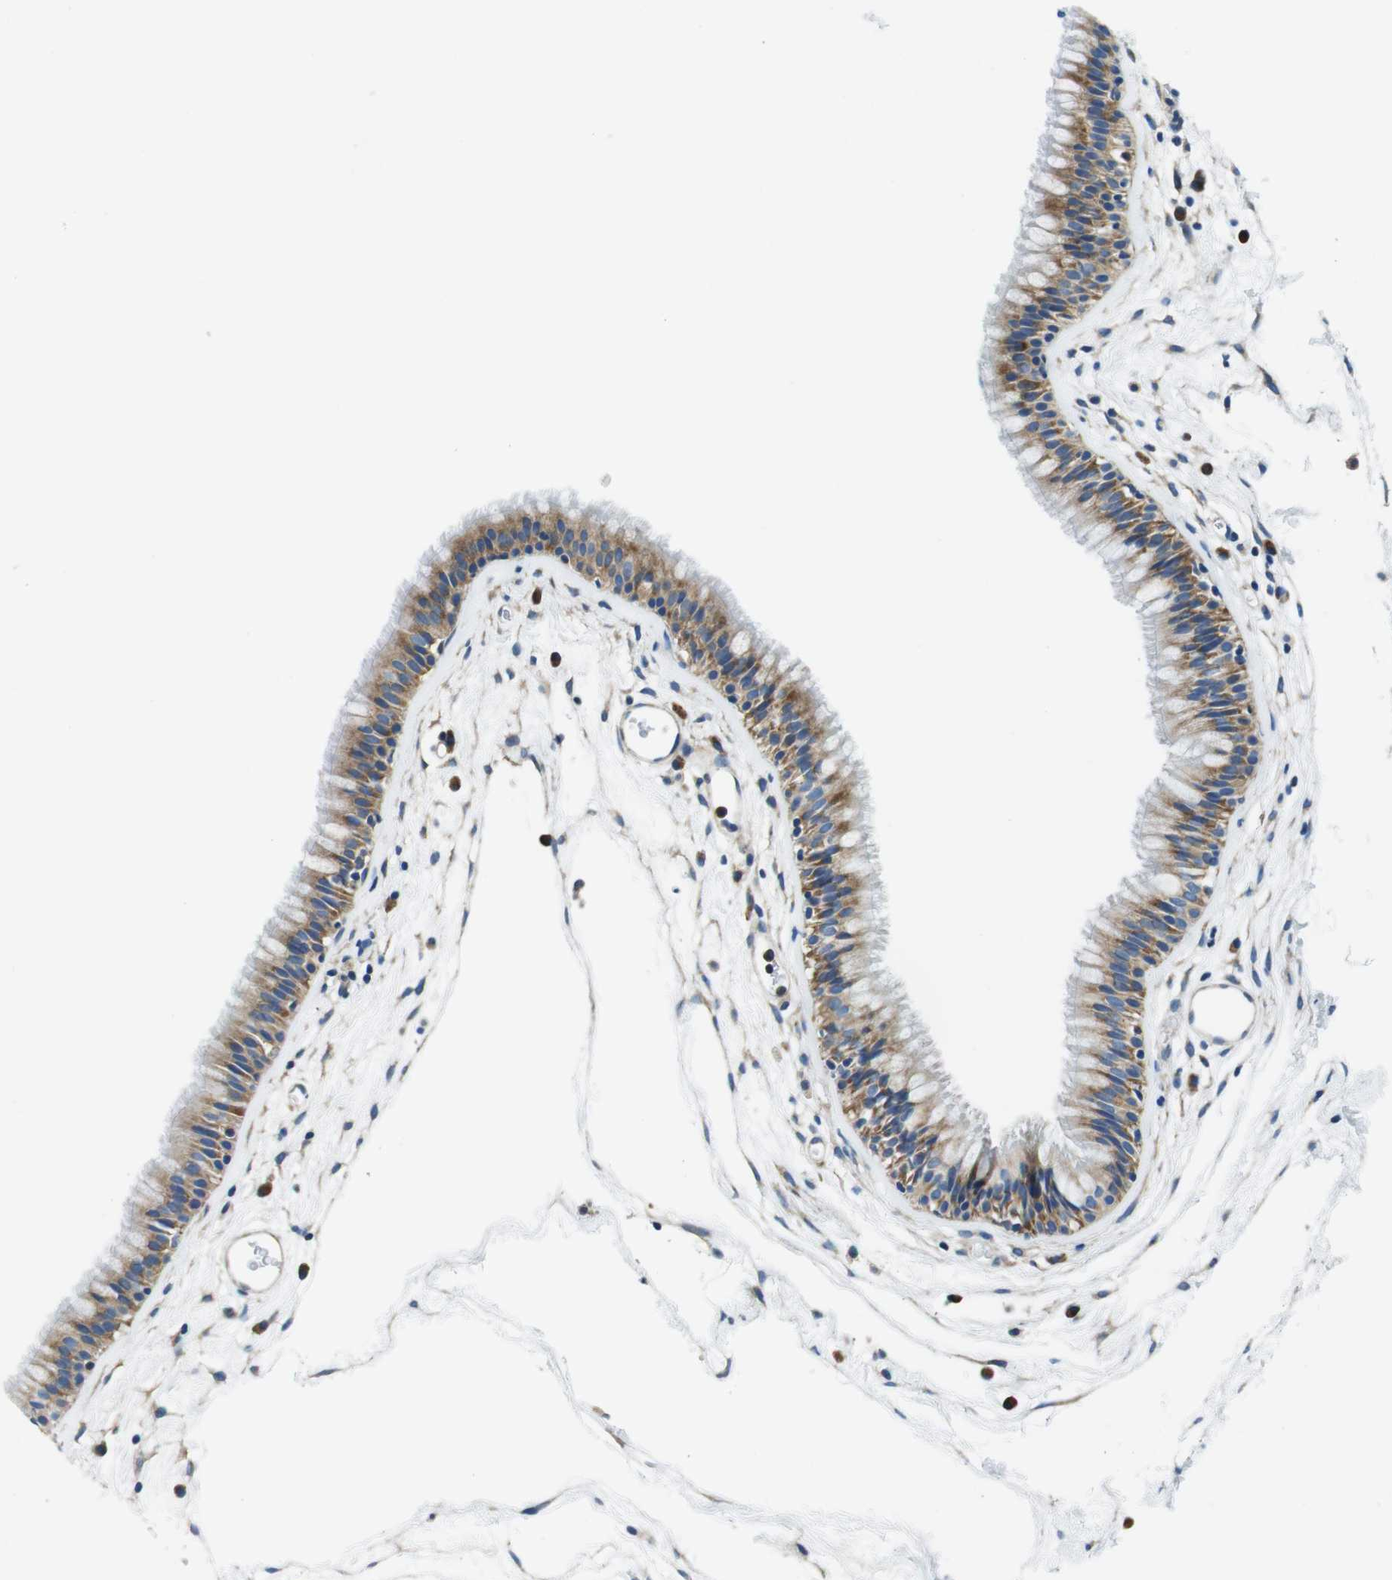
{"staining": {"intensity": "moderate", "quantity": ">75%", "location": "cytoplasmic/membranous"}, "tissue": "nasopharynx", "cell_type": "Respiratory epithelial cells", "image_type": "normal", "snomed": [{"axis": "morphology", "description": "Normal tissue, NOS"}, {"axis": "morphology", "description": "Inflammation, NOS"}, {"axis": "topography", "description": "Nasopharynx"}], "caption": "Immunohistochemical staining of benign nasopharynx displays >75% levels of moderate cytoplasmic/membranous protein staining in about >75% of respiratory epithelial cells.", "gene": "EIF2B5", "patient": {"sex": "male", "age": 48}}